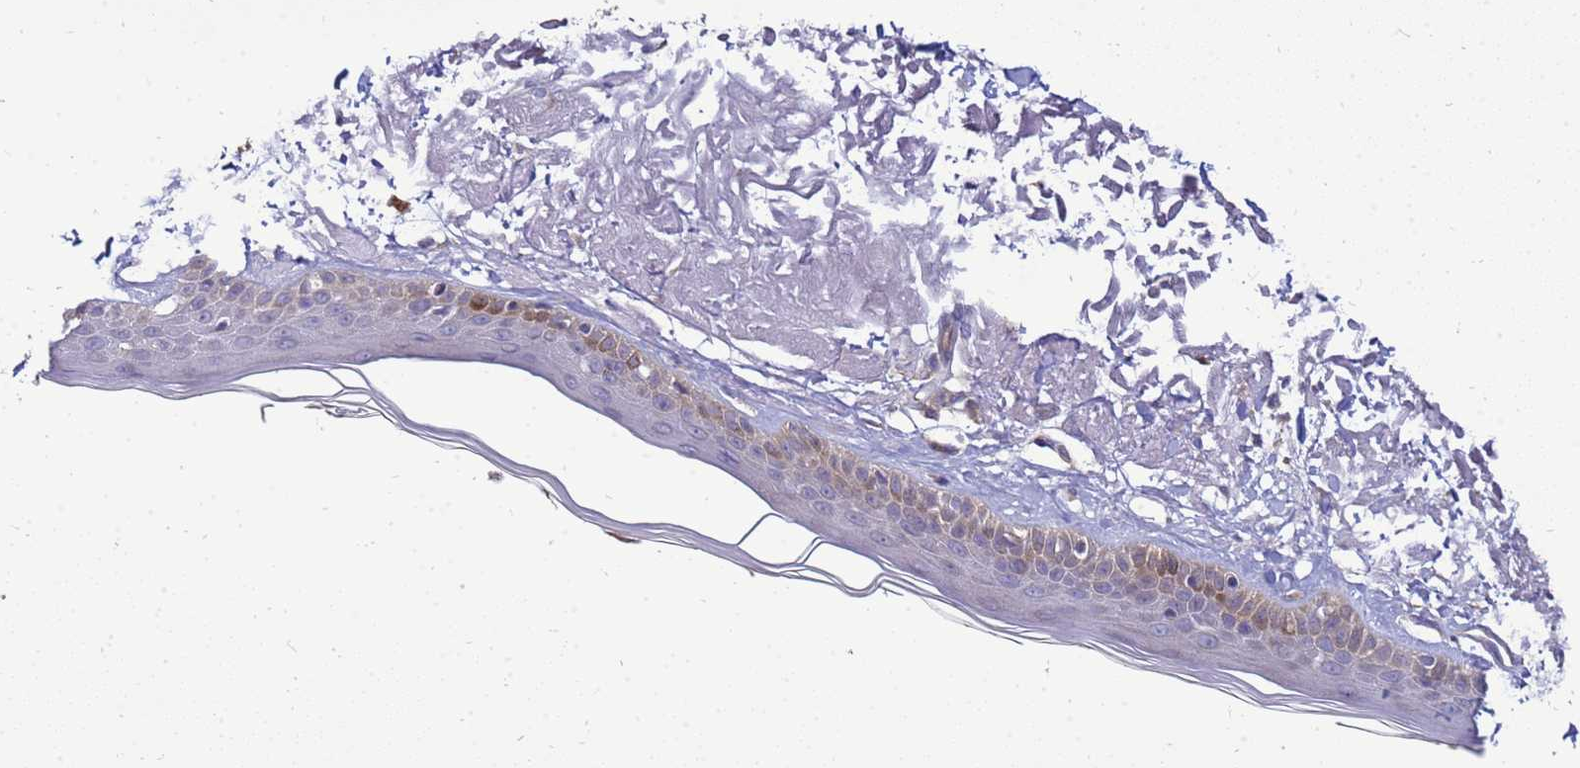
{"staining": {"intensity": "weak", "quantity": ">75%", "location": "cytoplasmic/membranous"}, "tissue": "skin", "cell_type": "Fibroblasts", "image_type": "normal", "snomed": [{"axis": "morphology", "description": "Normal tissue, NOS"}, {"axis": "topography", "description": "Skin"}, {"axis": "topography", "description": "Skeletal muscle"}], "caption": "Skin was stained to show a protein in brown. There is low levels of weak cytoplasmic/membranous expression in about >75% of fibroblasts. (brown staining indicates protein expression, while blue staining denotes nuclei).", "gene": "EIF4EBP3", "patient": {"sex": "male", "age": 83}}